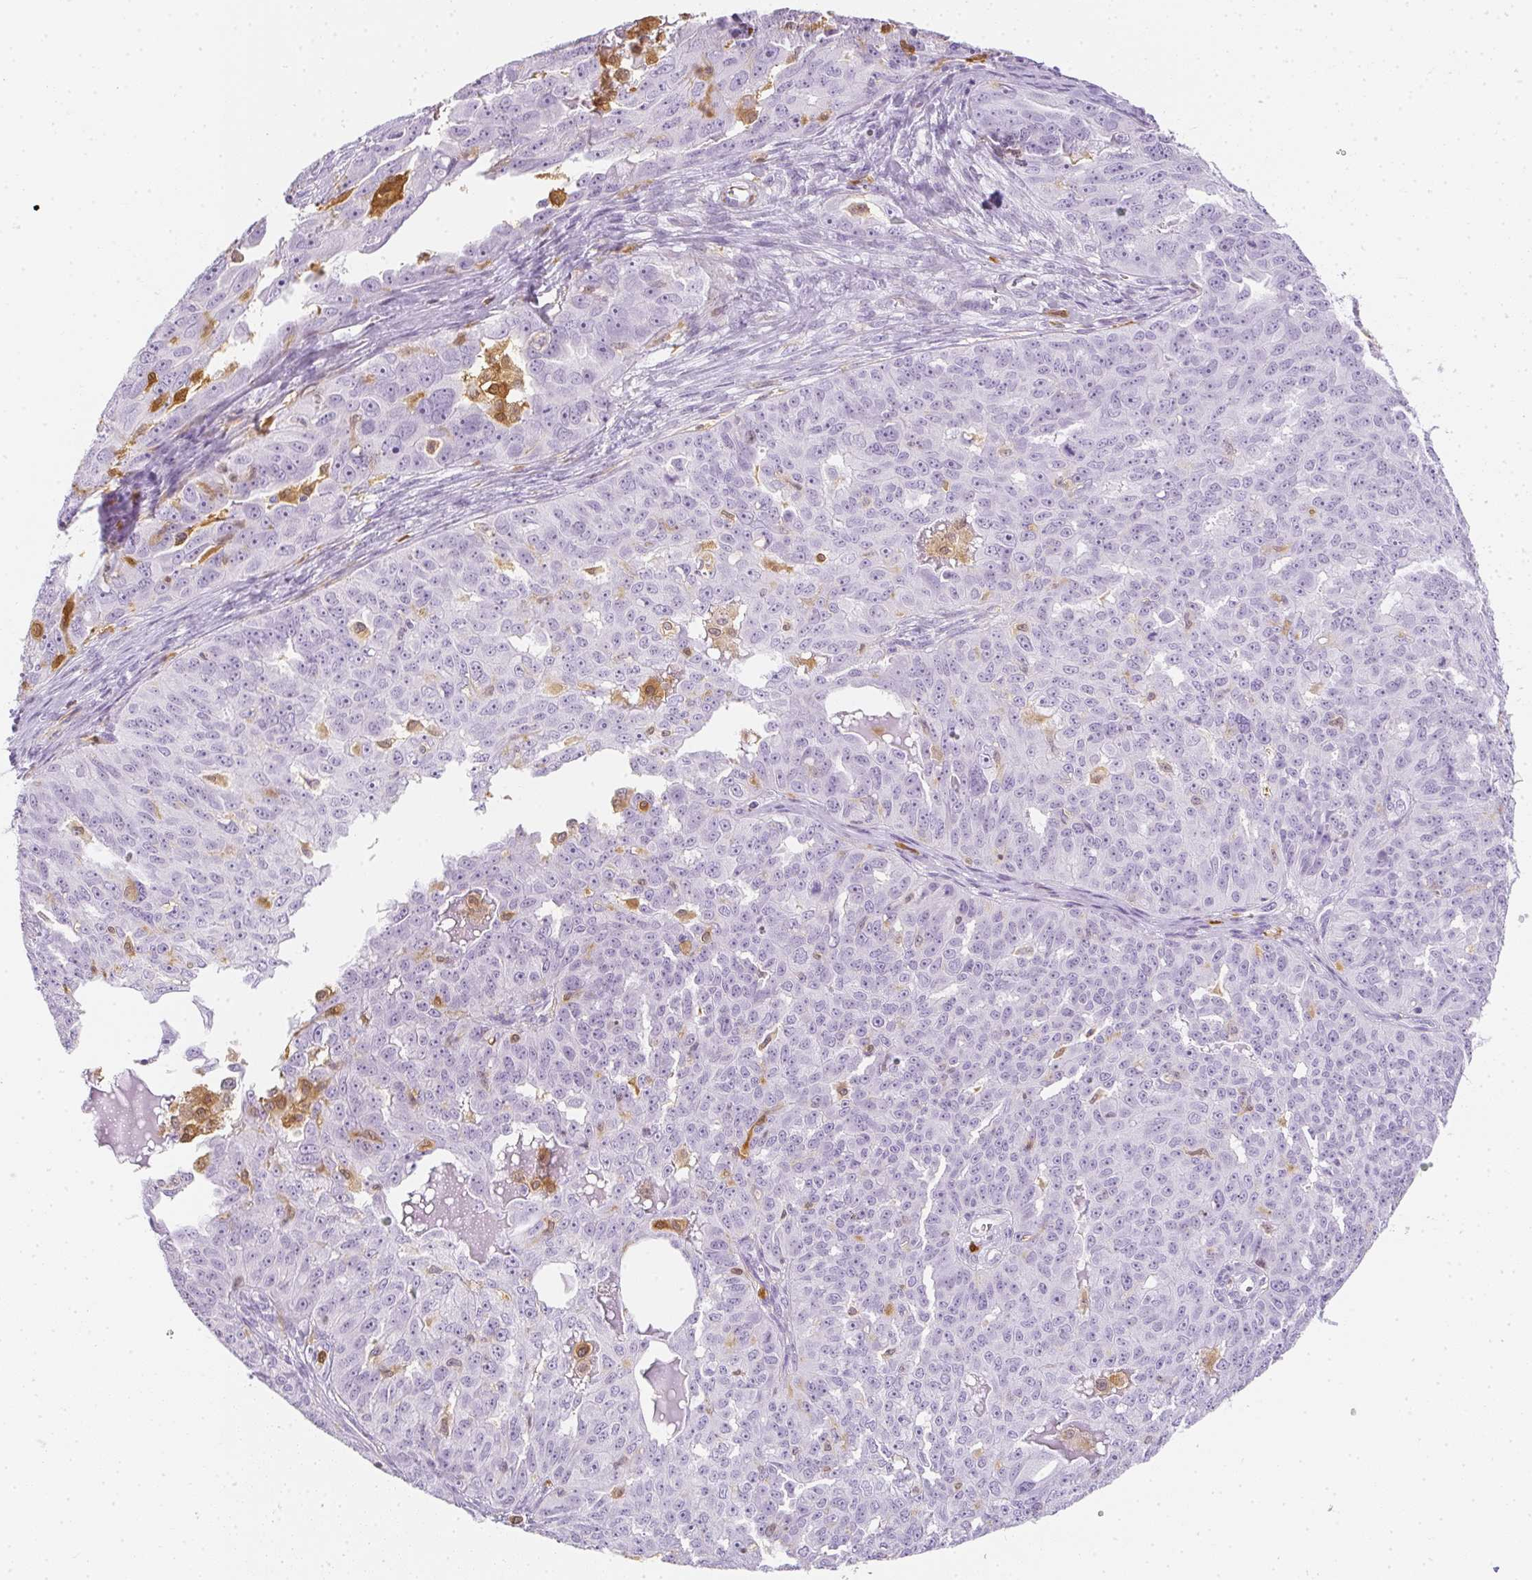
{"staining": {"intensity": "negative", "quantity": "none", "location": "none"}, "tissue": "ovarian cancer", "cell_type": "Tumor cells", "image_type": "cancer", "snomed": [{"axis": "morphology", "description": "Carcinoma, endometroid"}, {"axis": "topography", "description": "Ovary"}], "caption": "DAB (3,3'-diaminobenzidine) immunohistochemical staining of ovarian cancer (endometroid carcinoma) shows no significant expression in tumor cells.", "gene": "HK3", "patient": {"sex": "female", "age": 70}}